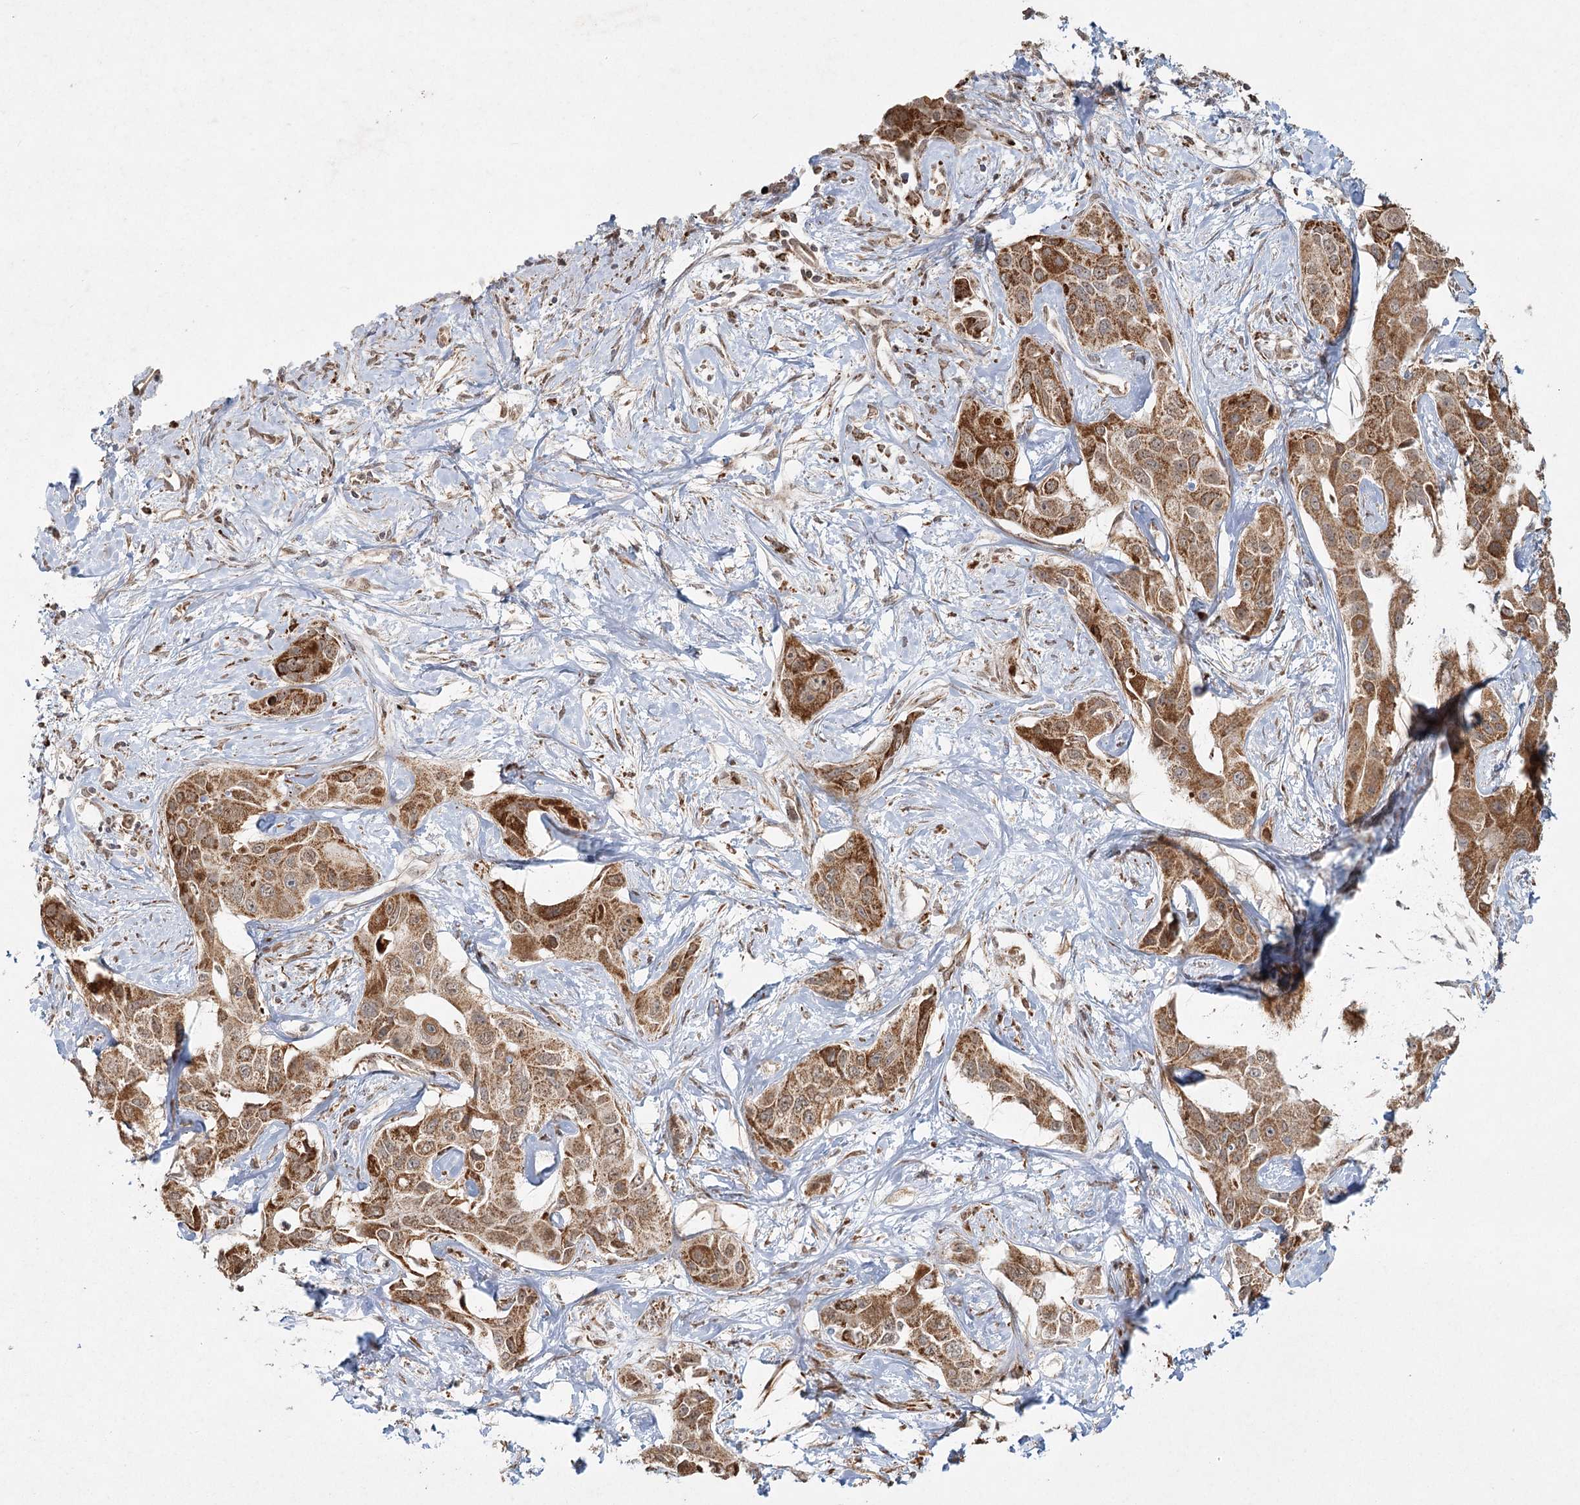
{"staining": {"intensity": "moderate", "quantity": ">75%", "location": "cytoplasmic/membranous"}, "tissue": "liver cancer", "cell_type": "Tumor cells", "image_type": "cancer", "snomed": [{"axis": "morphology", "description": "Cholangiocarcinoma"}, {"axis": "topography", "description": "Liver"}], "caption": "Human liver cancer (cholangiocarcinoma) stained with a brown dye reveals moderate cytoplasmic/membranous positive positivity in approximately >75% of tumor cells.", "gene": "LACTB", "patient": {"sex": "male", "age": 59}}